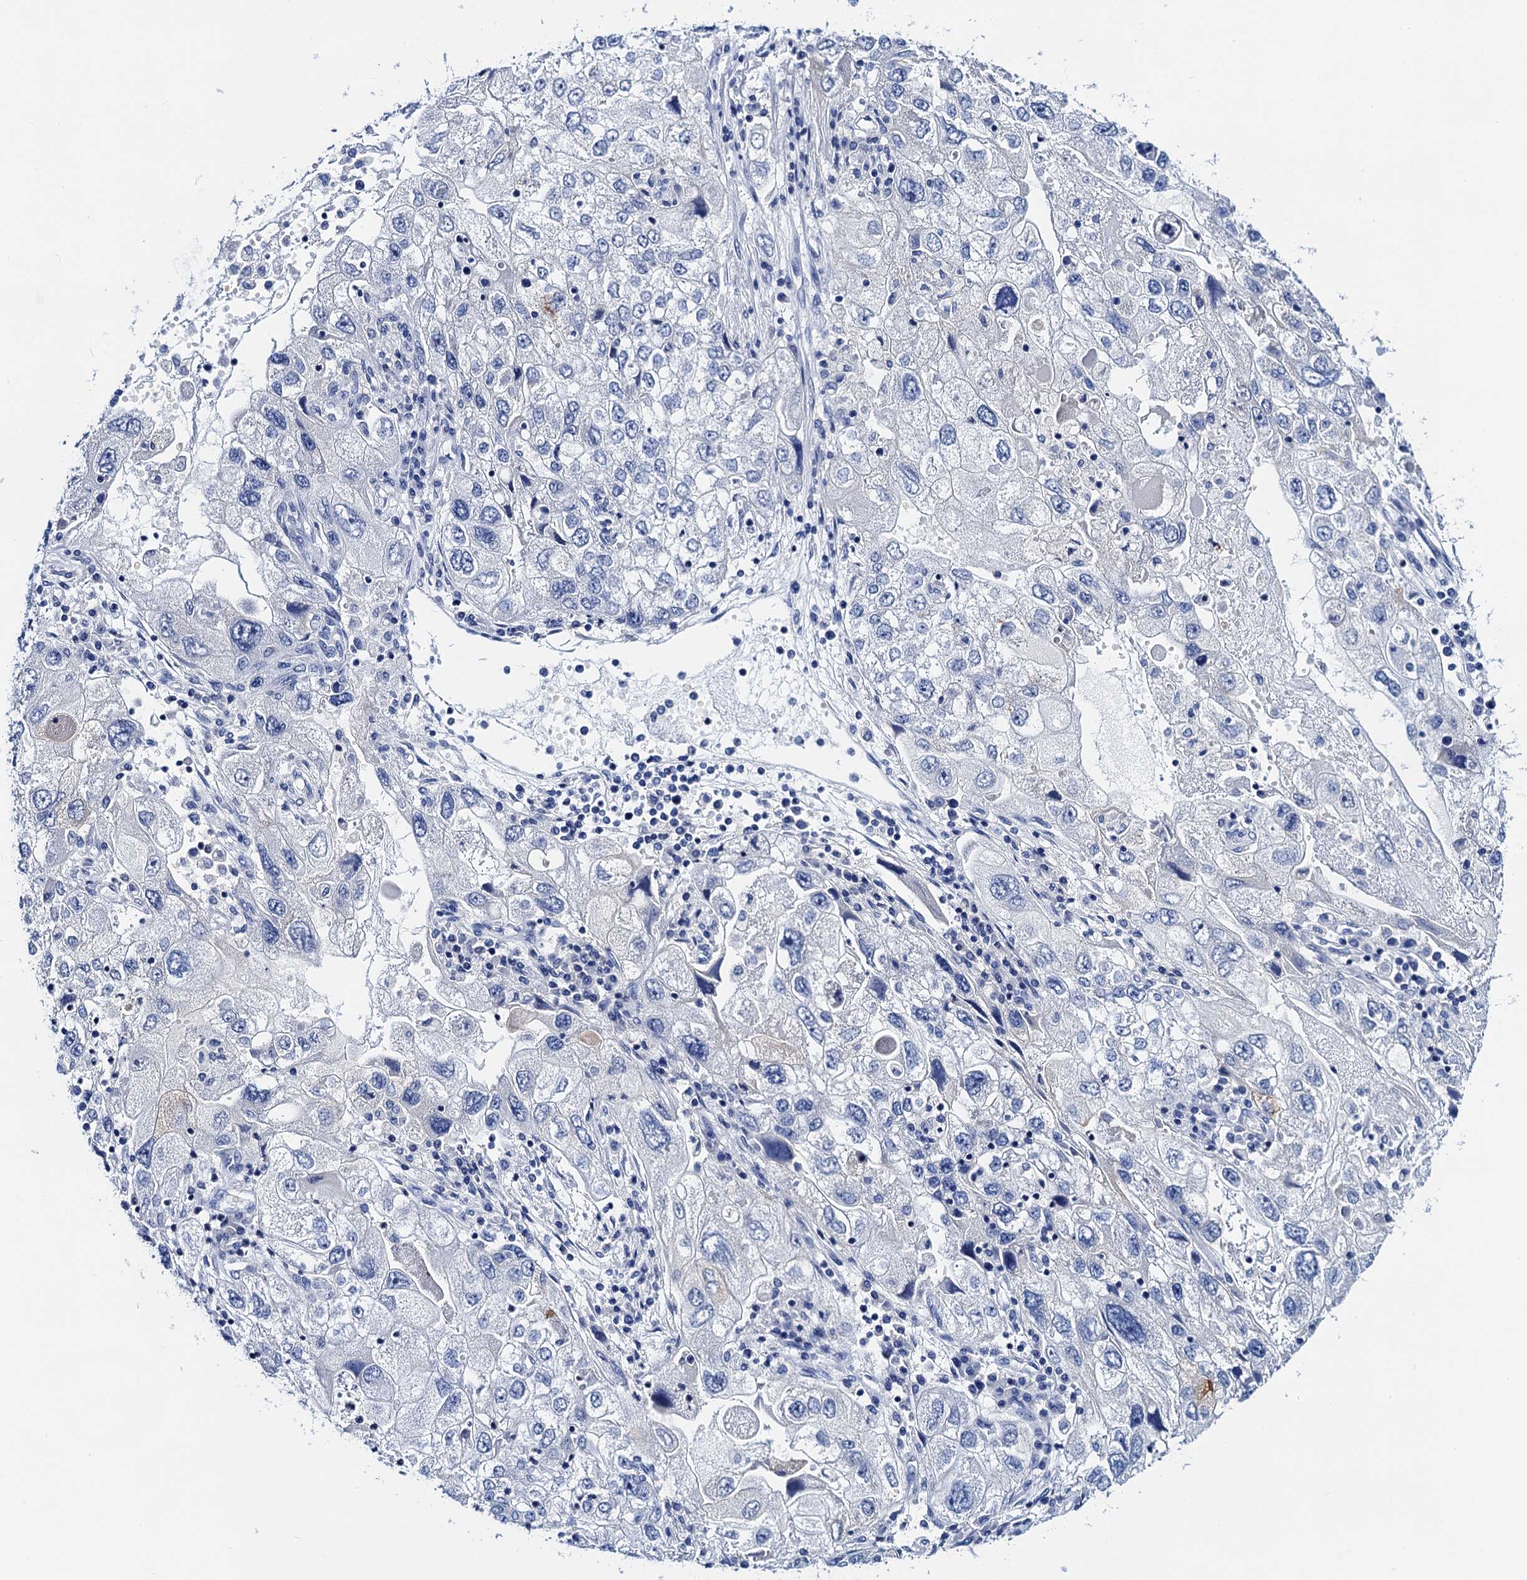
{"staining": {"intensity": "negative", "quantity": "none", "location": "none"}, "tissue": "endometrial cancer", "cell_type": "Tumor cells", "image_type": "cancer", "snomed": [{"axis": "morphology", "description": "Adenocarcinoma, NOS"}, {"axis": "topography", "description": "Endometrium"}], "caption": "This histopathology image is of endometrial cancer stained with immunohistochemistry (IHC) to label a protein in brown with the nuclei are counter-stained blue. There is no staining in tumor cells.", "gene": "LYPD3", "patient": {"sex": "female", "age": 49}}